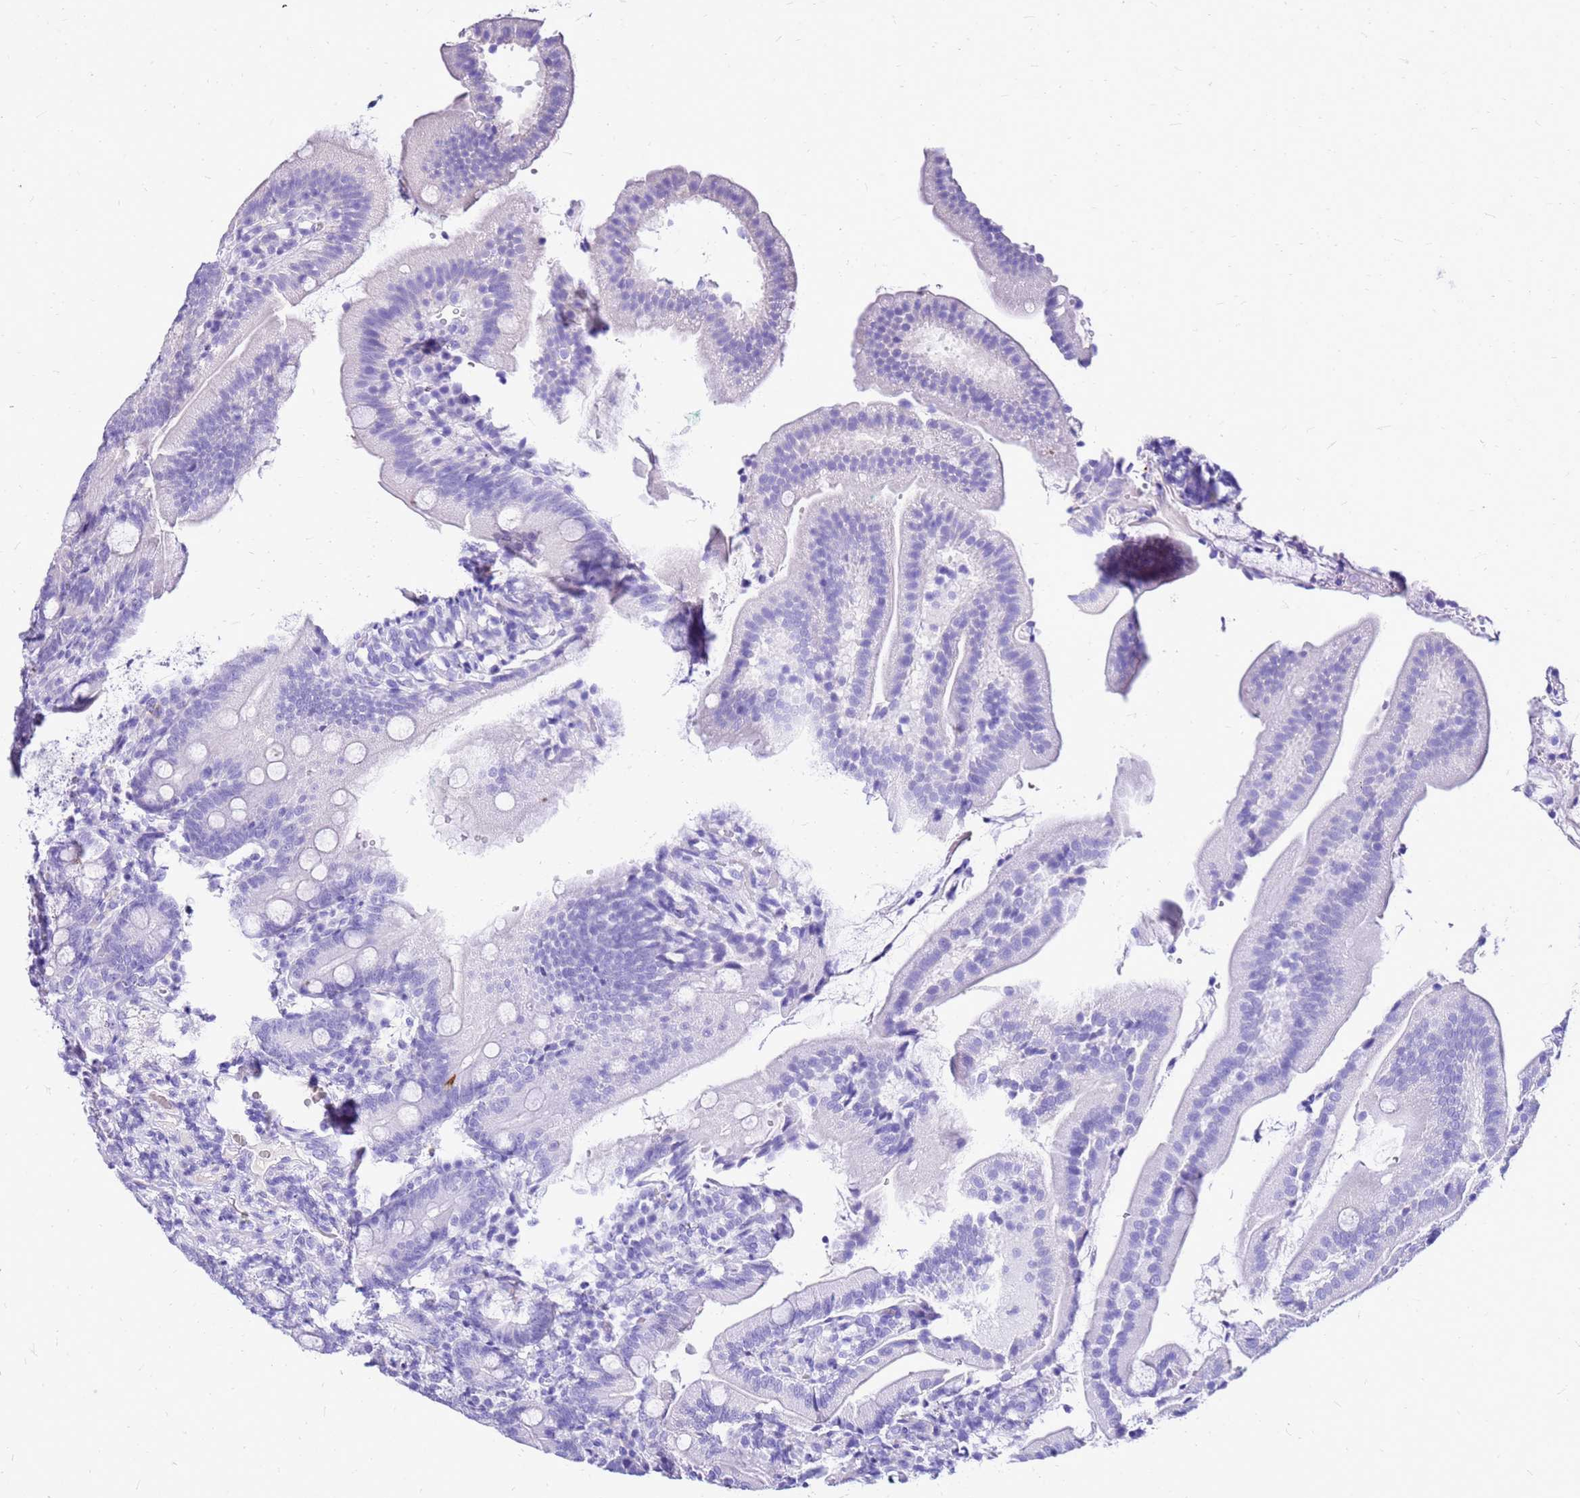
{"staining": {"intensity": "negative", "quantity": "none", "location": "none"}, "tissue": "duodenum", "cell_type": "Glandular cells", "image_type": "normal", "snomed": [{"axis": "morphology", "description": "Normal tissue, NOS"}, {"axis": "topography", "description": "Duodenum"}], "caption": "Micrograph shows no protein staining in glandular cells of normal duodenum. (Brightfield microscopy of DAB (3,3'-diaminobenzidine) immunohistochemistry at high magnification).", "gene": "DCDC2B", "patient": {"sex": "female", "age": 67}}